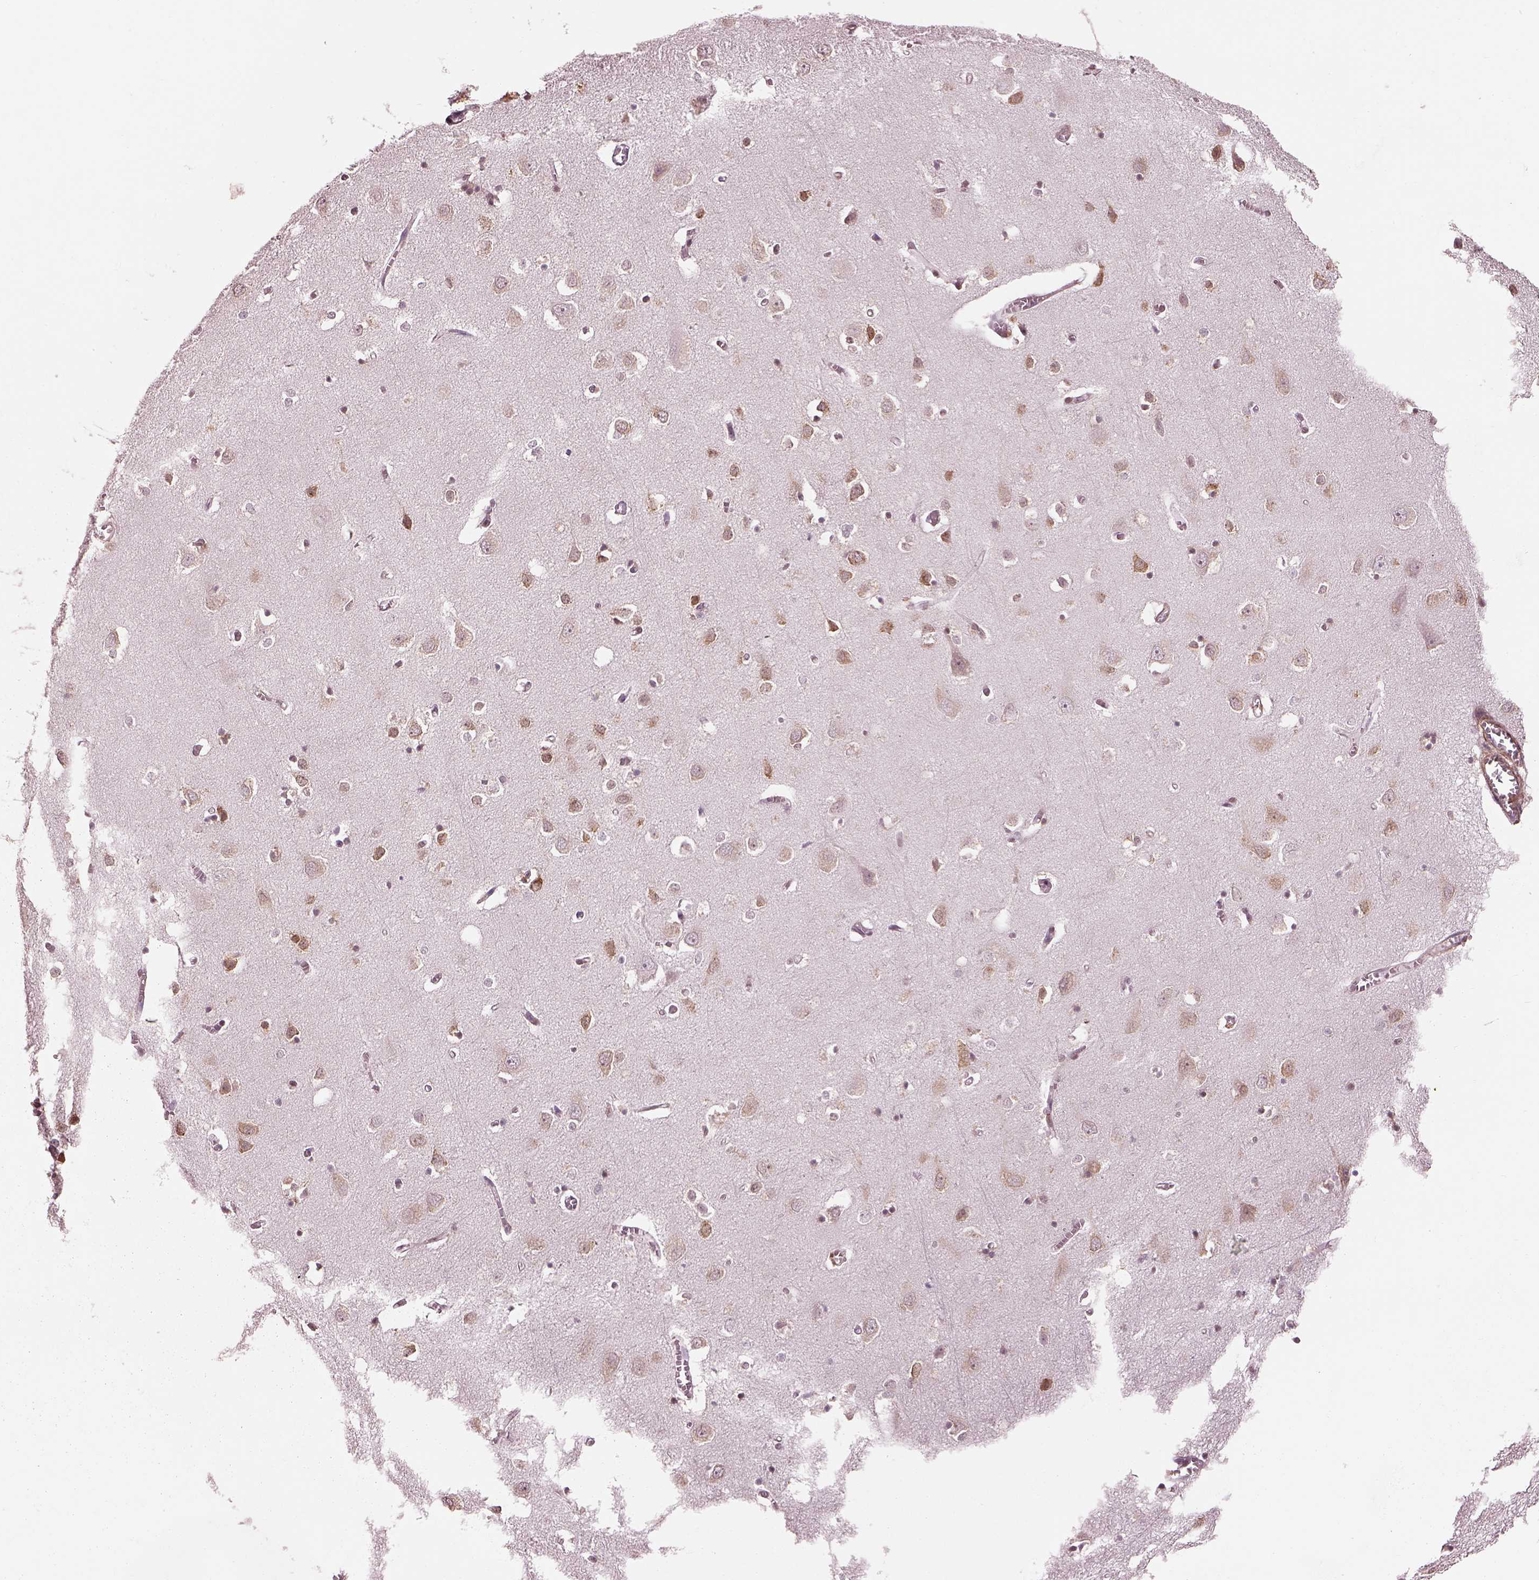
{"staining": {"intensity": "moderate", "quantity": "<25%", "location": "cytoplasmic/membranous"}, "tissue": "cerebral cortex", "cell_type": "Endothelial cells", "image_type": "normal", "snomed": [{"axis": "morphology", "description": "Normal tissue, NOS"}, {"axis": "topography", "description": "Cerebral cortex"}], "caption": "High-magnification brightfield microscopy of normal cerebral cortex stained with DAB (3,3'-diaminobenzidine) (brown) and counterstained with hematoxylin (blue). endothelial cells exhibit moderate cytoplasmic/membranous staining is seen in about<25% of cells. (brown staining indicates protein expression, while blue staining denotes nuclei).", "gene": "LSM14A", "patient": {"sex": "male", "age": 70}}